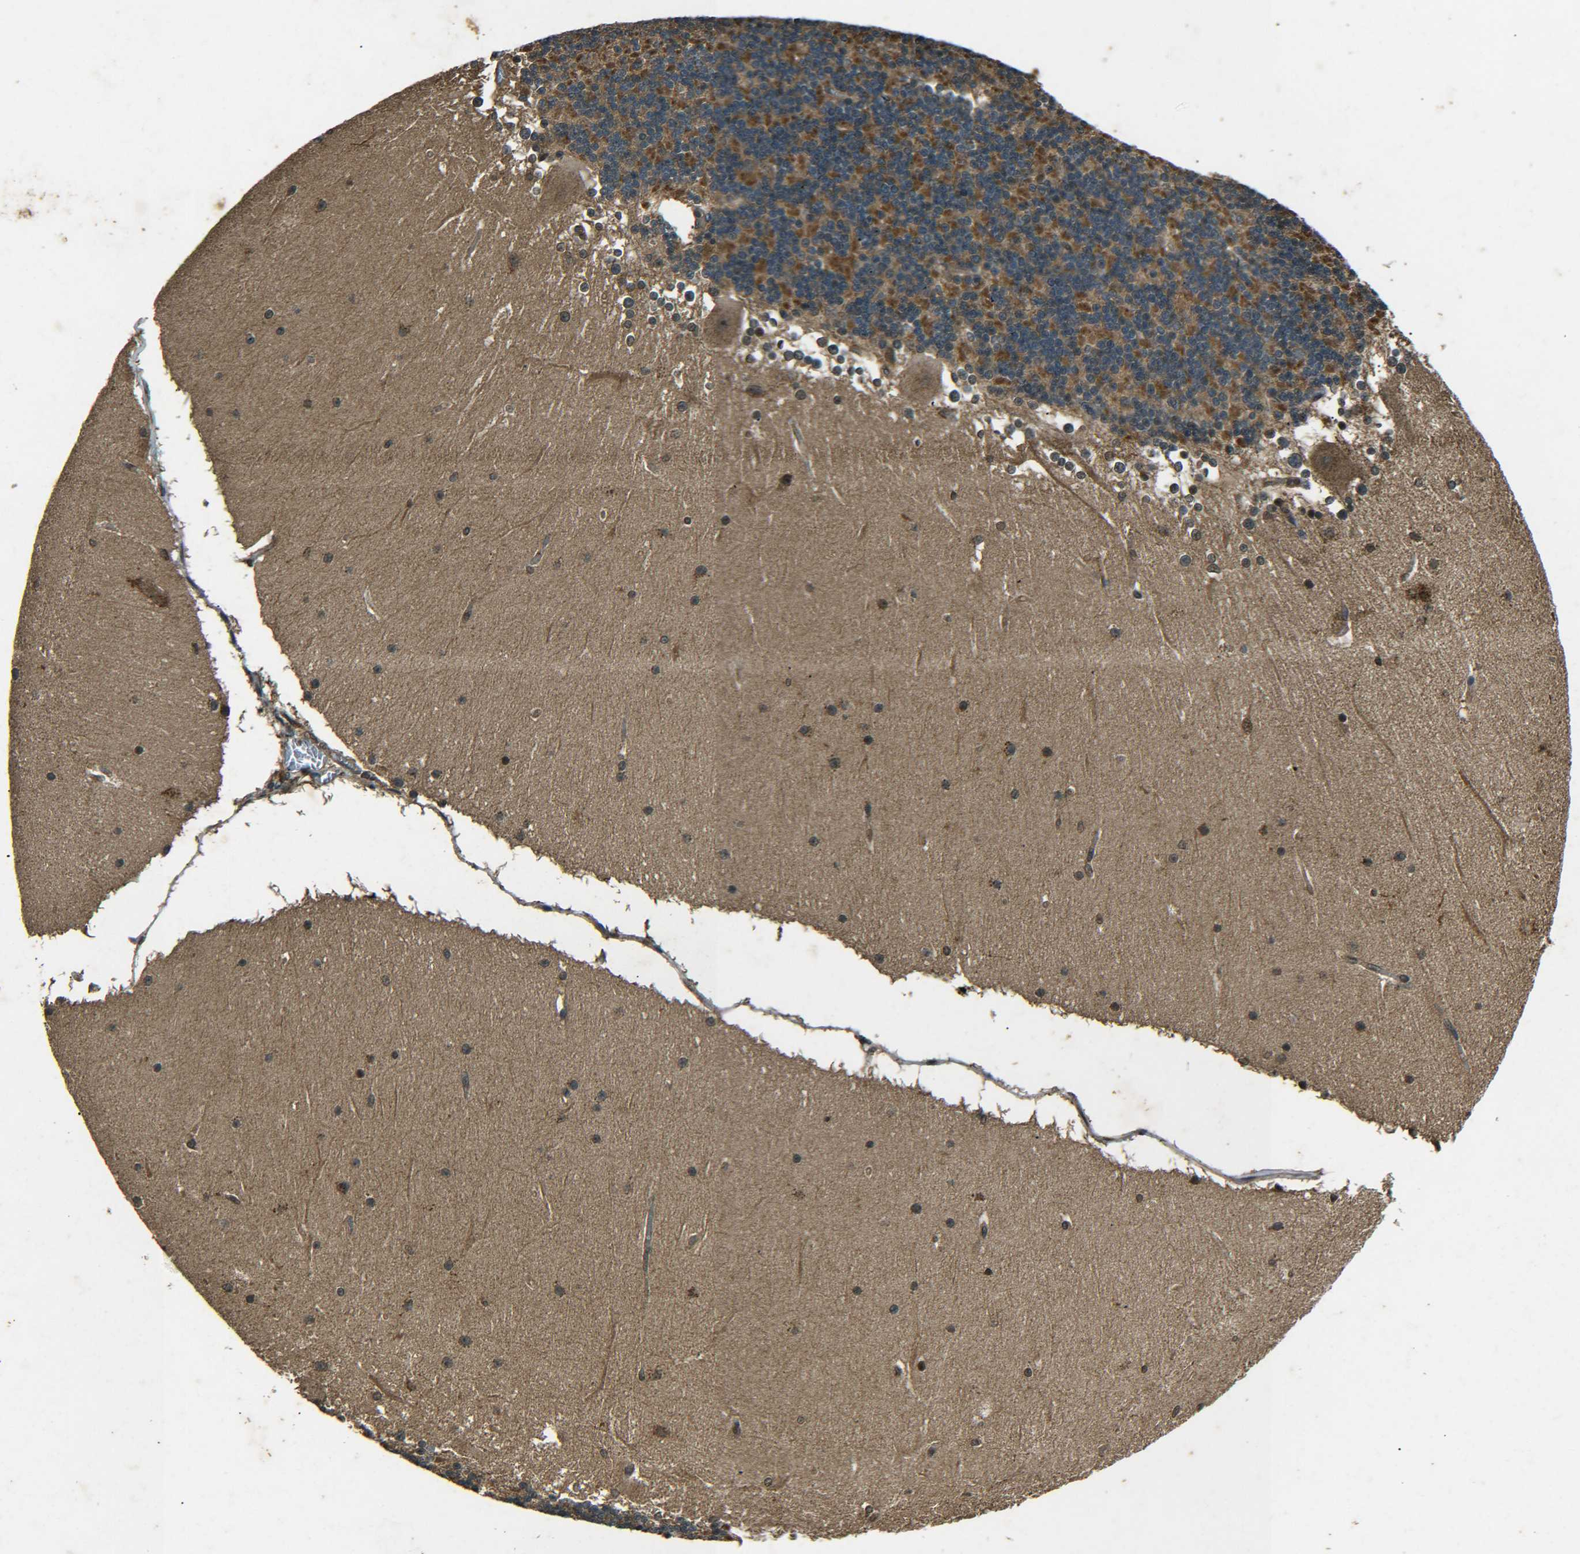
{"staining": {"intensity": "moderate", "quantity": "25%-75%", "location": "cytoplasmic/membranous"}, "tissue": "cerebellum", "cell_type": "Cells in granular layer", "image_type": "normal", "snomed": [{"axis": "morphology", "description": "Normal tissue, NOS"}, {"axis": "topography", "description": "Cerebellum"}], "caption": "Cells in granular layer demonstrate medium levels of moderate cytoplasmic/membranous expression in about 25%-75% of cells in unremarkable human cerebellum.", "gene": "PLK2", "patient": {"sex": "female", "age": 19}}